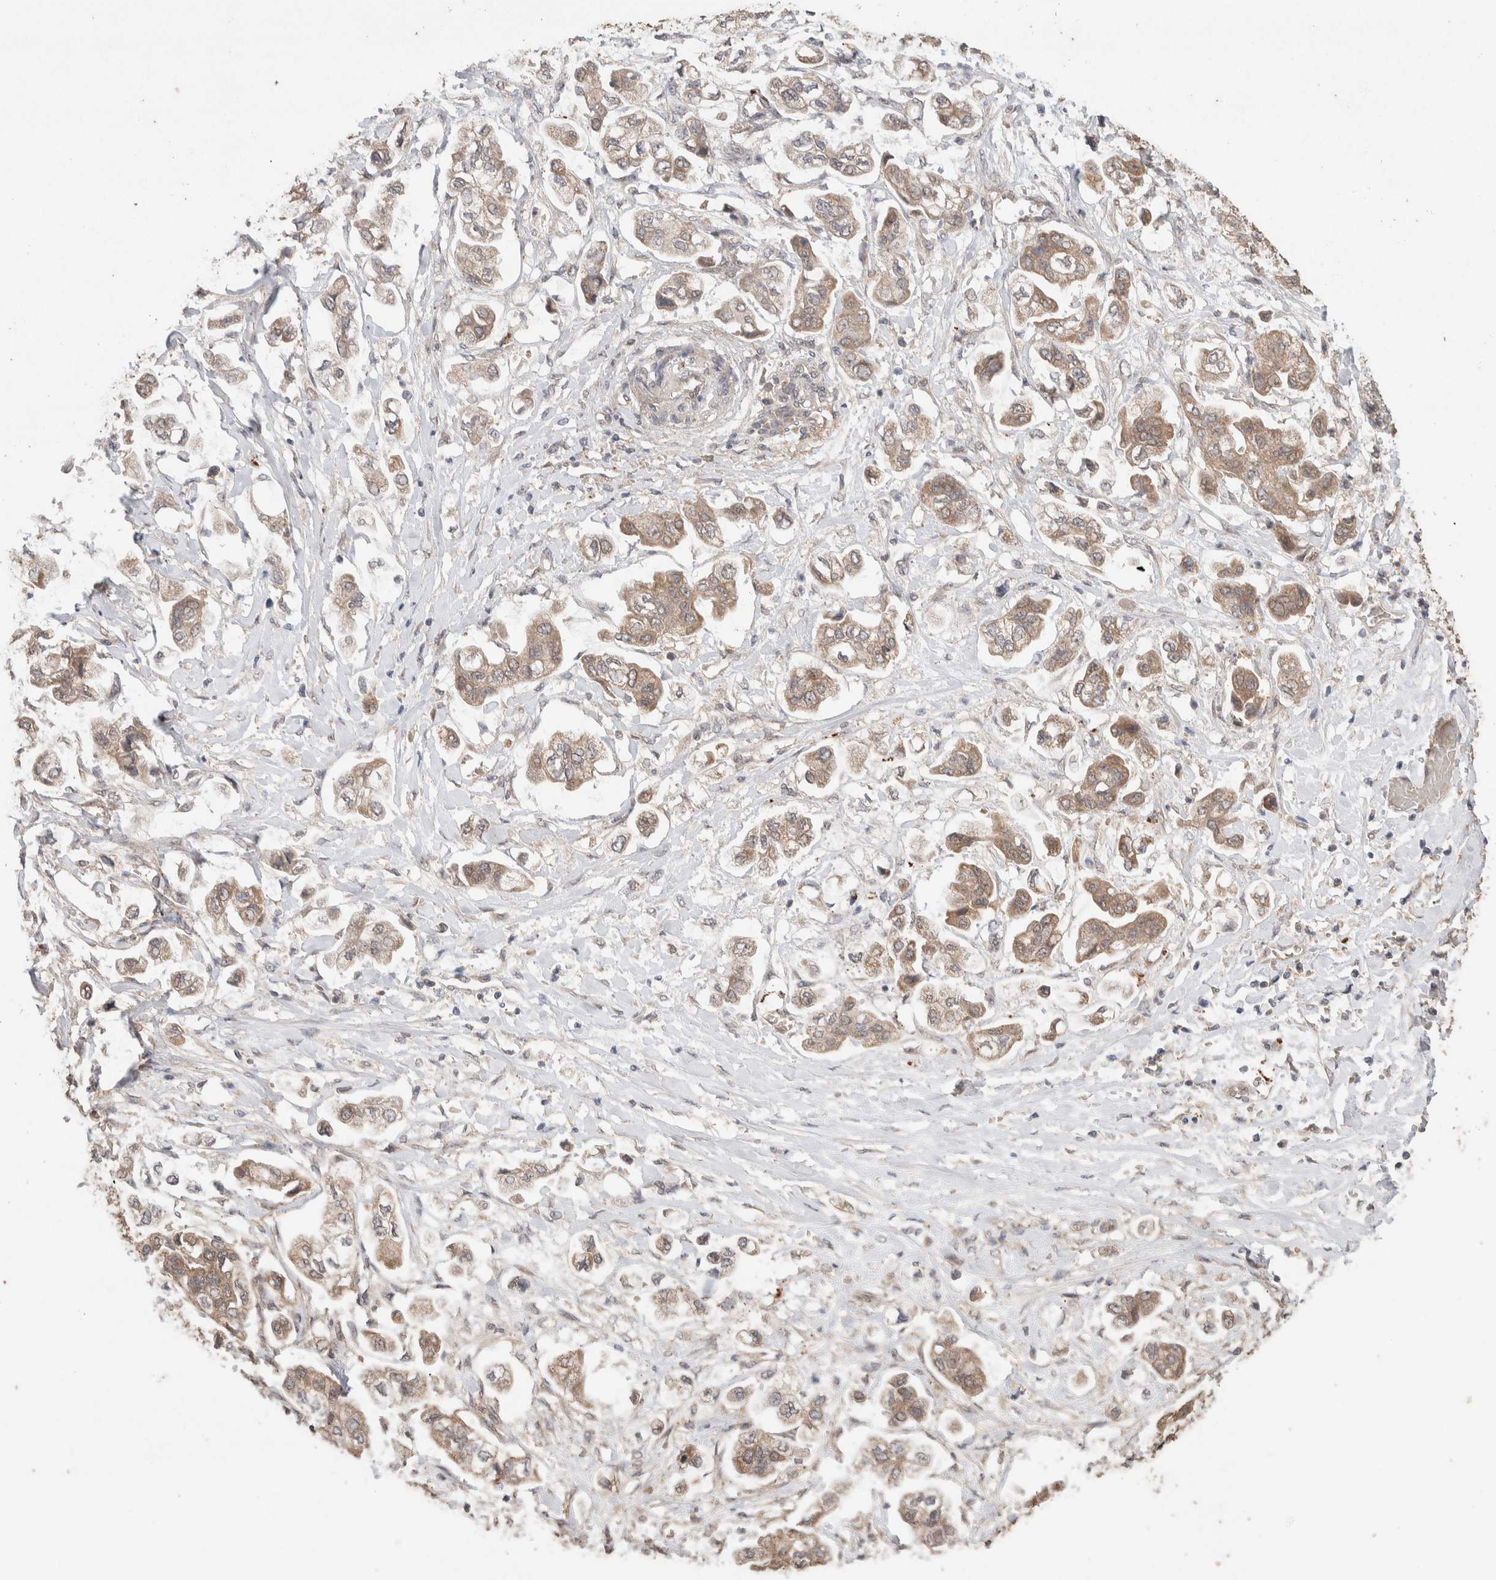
{"staining": {"intensity": "weak", "quantity": ">75%", "location": "cytoplasmic/membranous"}, "tissue": "stomach cancer", "cell_type": "Tumor cells", "image_type": "cancer", "snomed": [{"axis": "morphology", "description": "Adenocarcinoma, NOS"}, {"axis": "topography", "description": "Stomach"}], "caption": "Immunohistochemistry photomicrograph of human adenocarcinoma (stomach) stained for a protein (brown), which demonstrates low levels of weak cytoplasmic/membranous expression in approximately >75% of tumor cells.", "gene": "KCNJ5", "patient": {"sex": "male", "age": 62}}